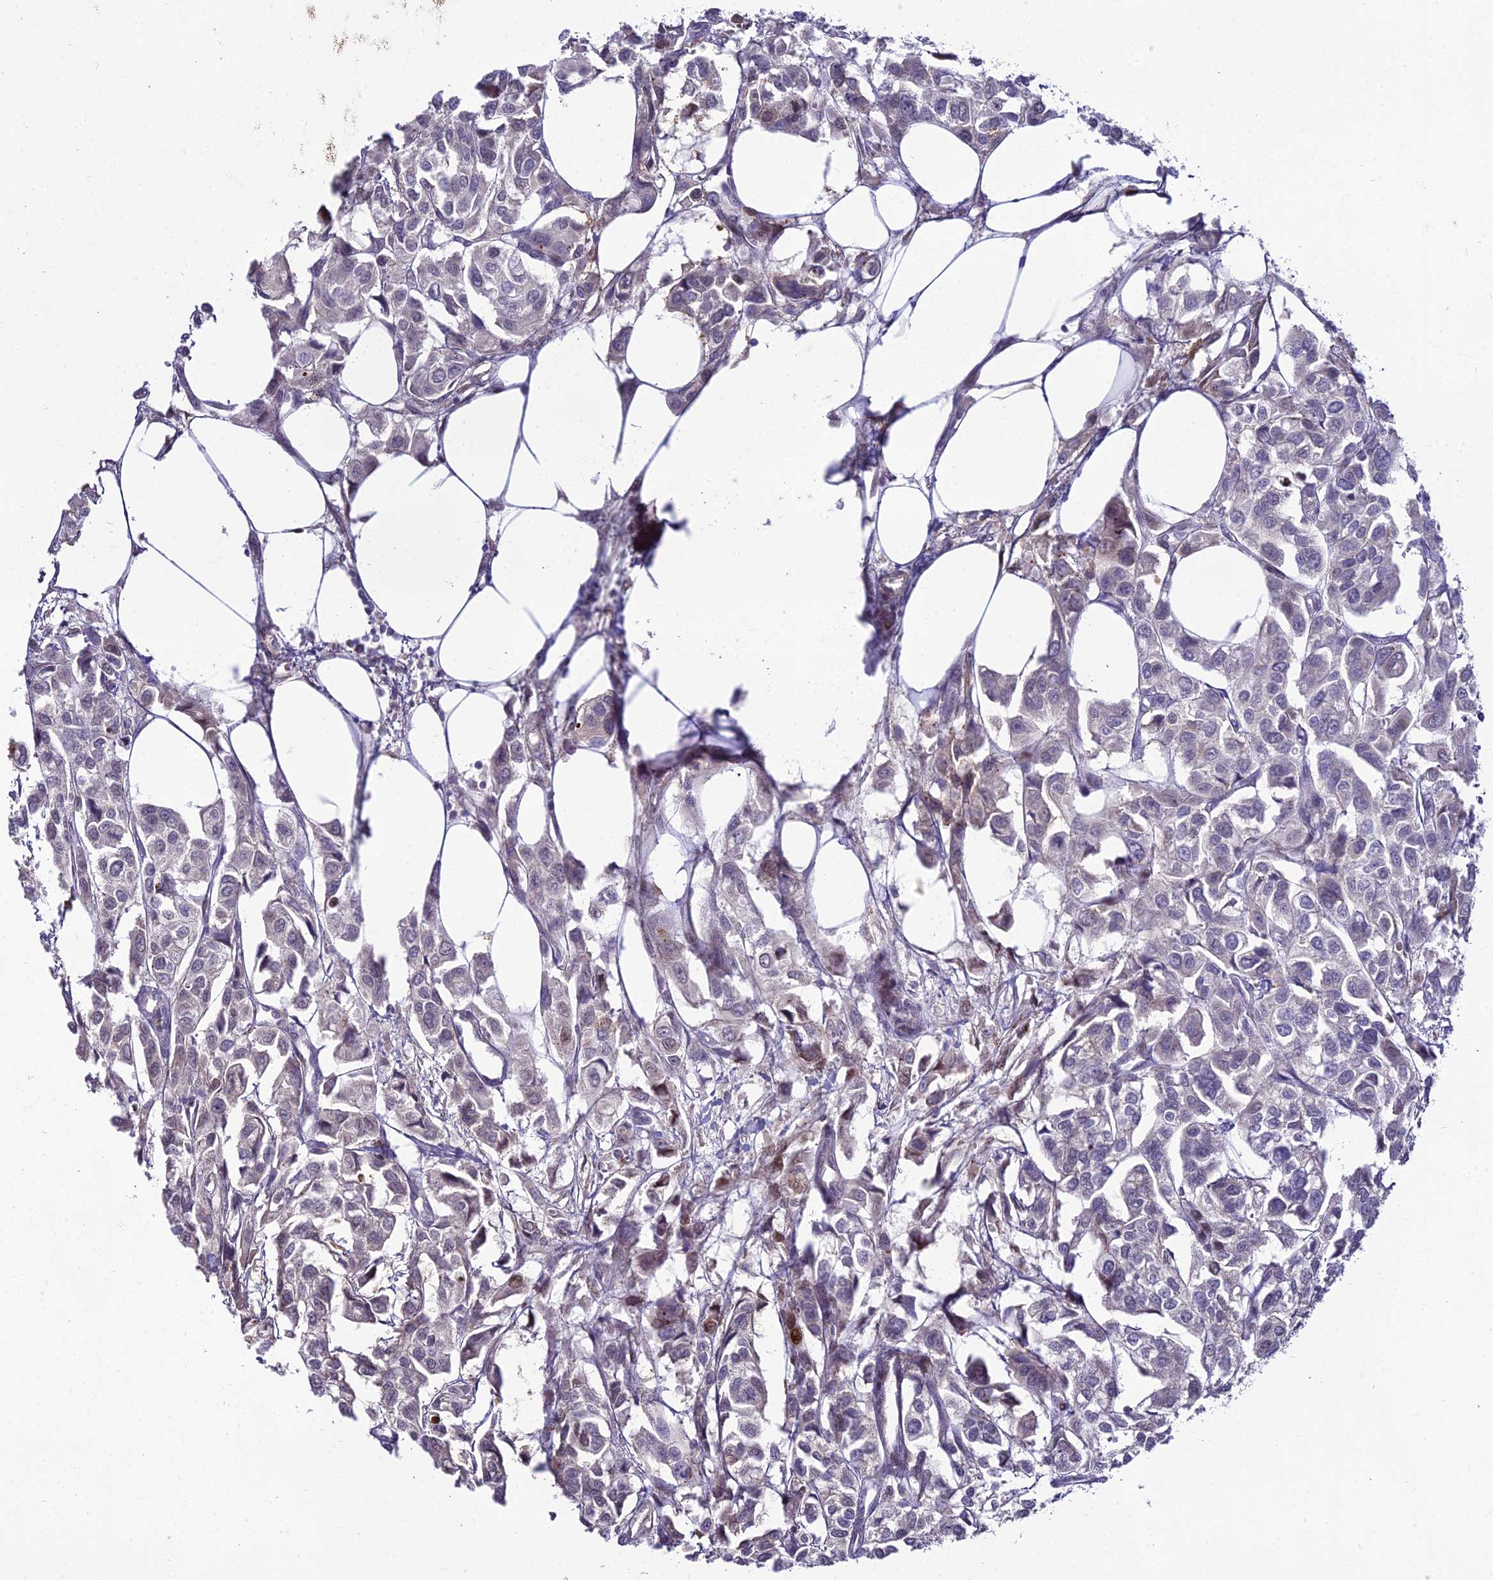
{"staining": {"intensity": "weak", "quantity": "<25%", "location": "nuclear"}, "tissue": "urothelial cancer", "cell_type": "Tumor cells", "image_type": "cancer", "snomed": [{"axis": "morphology", "description": "Urothelial carcinoma, High grade"}, {"axis": "topography", "description": "Urinary bladder"}], "caption": "High power microscopy micrograph of an IHC micrograph of high-grade urothelial carcinoma, revealing no significant expression in tumor cells.", "gene": "ZNF707", "patient": {"sex": "male", "age": 67}}